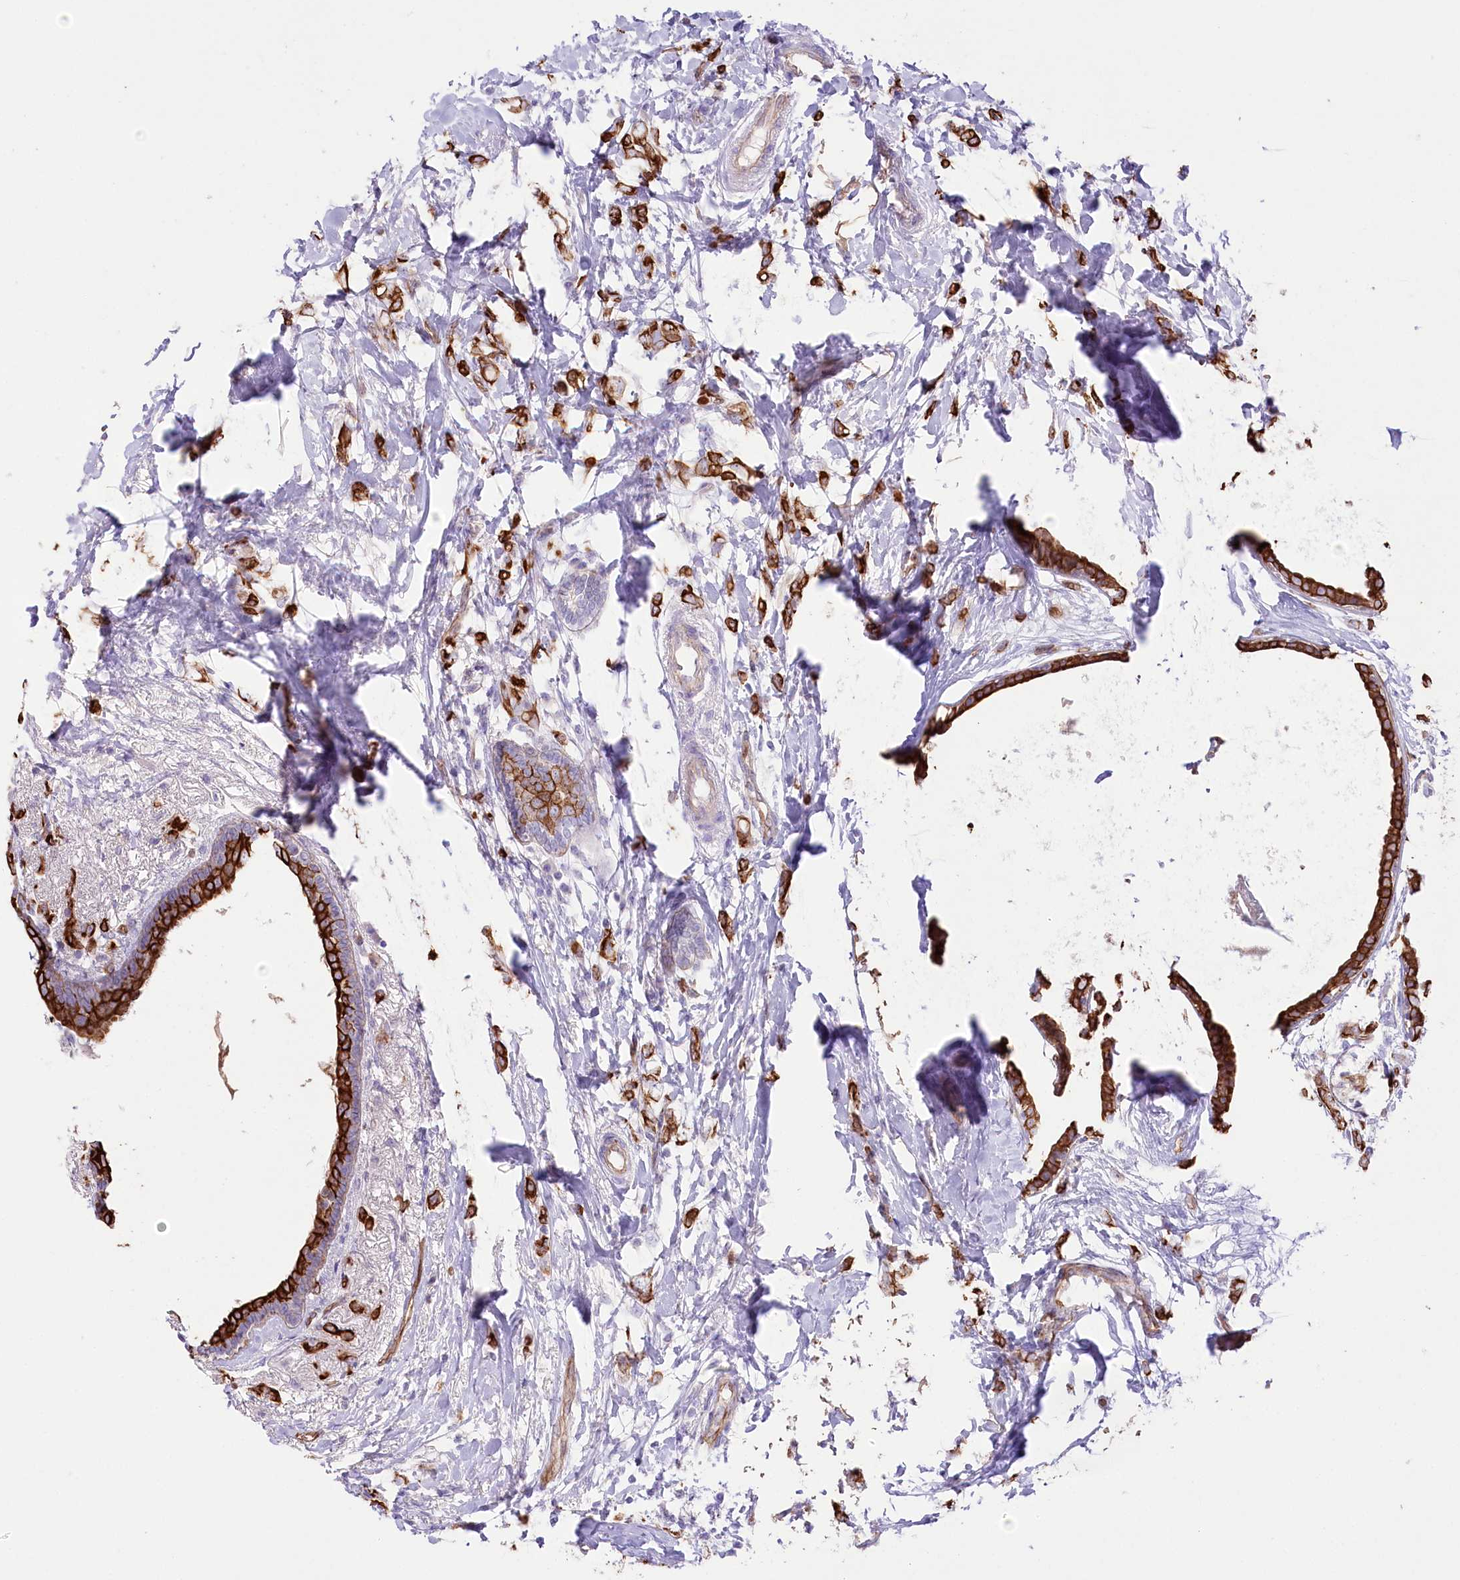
{"staining": {"intensity": "strong", "quantity": ">75%", "location": "cytoplasmic/membranous"}, "tissue": "breast cancer", "cell_type": "Tumor cells", "image_type": "cancer", "snomed": [{"axis": "morphology", "description": "Normal tissue, NOS"}, {"axis": "morphology", "description": "Lobular carcinoma"}, {"axis": "topography", "description": "Breast"}], "caption": "Breast cancer (lobular carcinoma) stained with a protein marker displays strong staining in tumor cells.", "gene": "SLC39A10", "patient": {"sex": "female", "age": 47}}